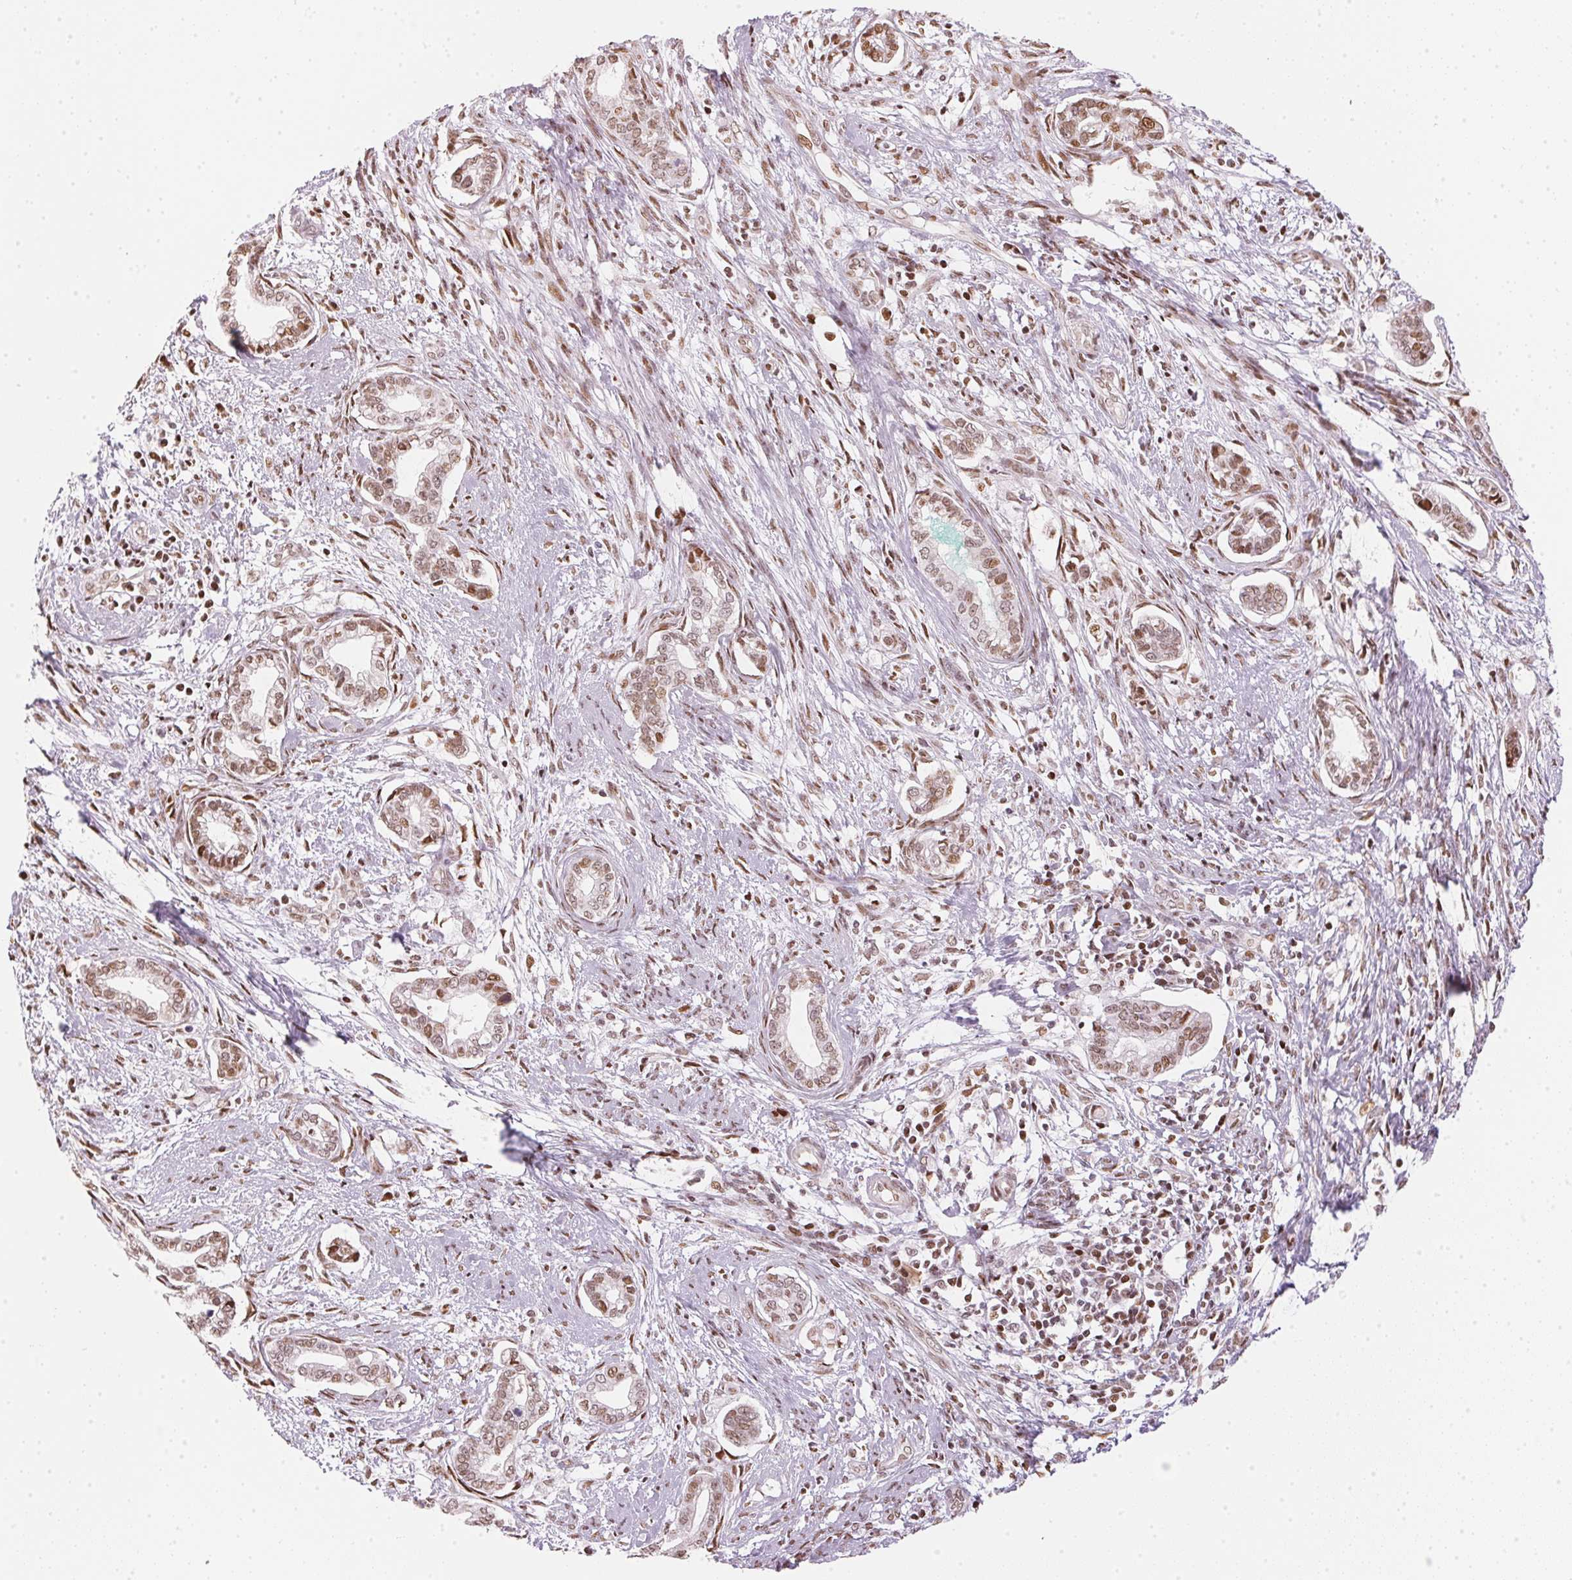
{"staining": {"intensity": "moderate", "quantity": ">75%", "location": "nuclear"}, "tissue": "cervical cancer", "cell_type": "Tumor cells", "image_type": "cancer", "snomed": [{"axis": "morphology", "description": "Adenocarcinoma, NOS"}, {"axis": "topography", "description": "Cervix"}], "caption": "Human cervical cancer (adenocarcinoma) stained with a protein marker reveals moderate staining in tumor cells.", "gene": "KAT6A", "patient": {"sex": "female", "age": 62}}